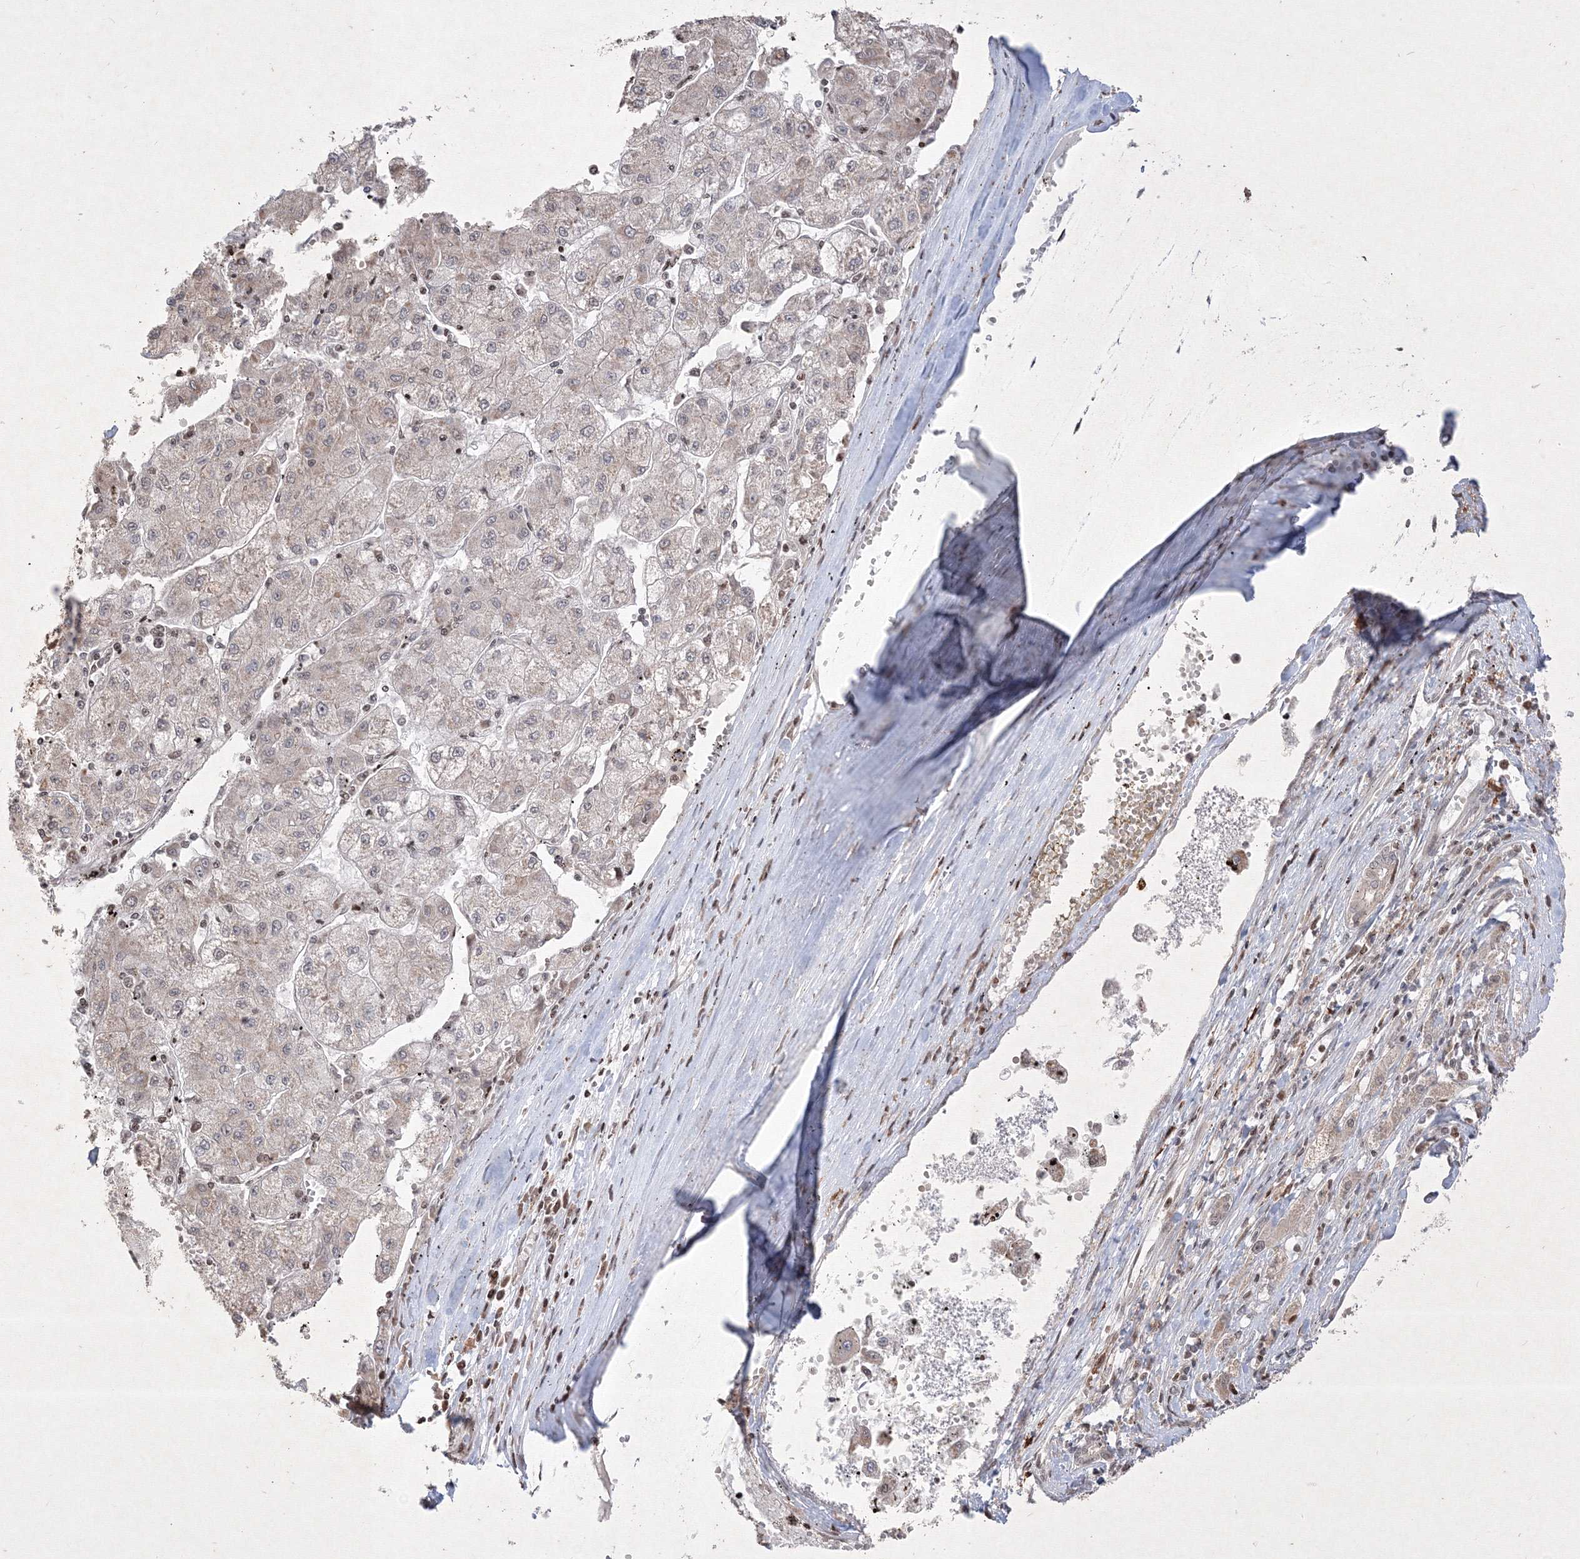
{"staining": {"intensity": "weak", "quantity": "<25%", "location": "cytoplasmic/membranous"}, "tissue": "liver cancer", "cell_type": "Tumor cells", "image_type": "cancer", "snomed": [{"axis": "morphology", "description": "Carcinoma, Hepatocellular, NOS"}, {"axis": "topography", "description": "Liver"}], "caption": "Liver cancer was stained to show a protein in brown. There is no significant staining in tumor cells.", "gene": "TAB1", "patient": {"sex": "male", "age": 72}}